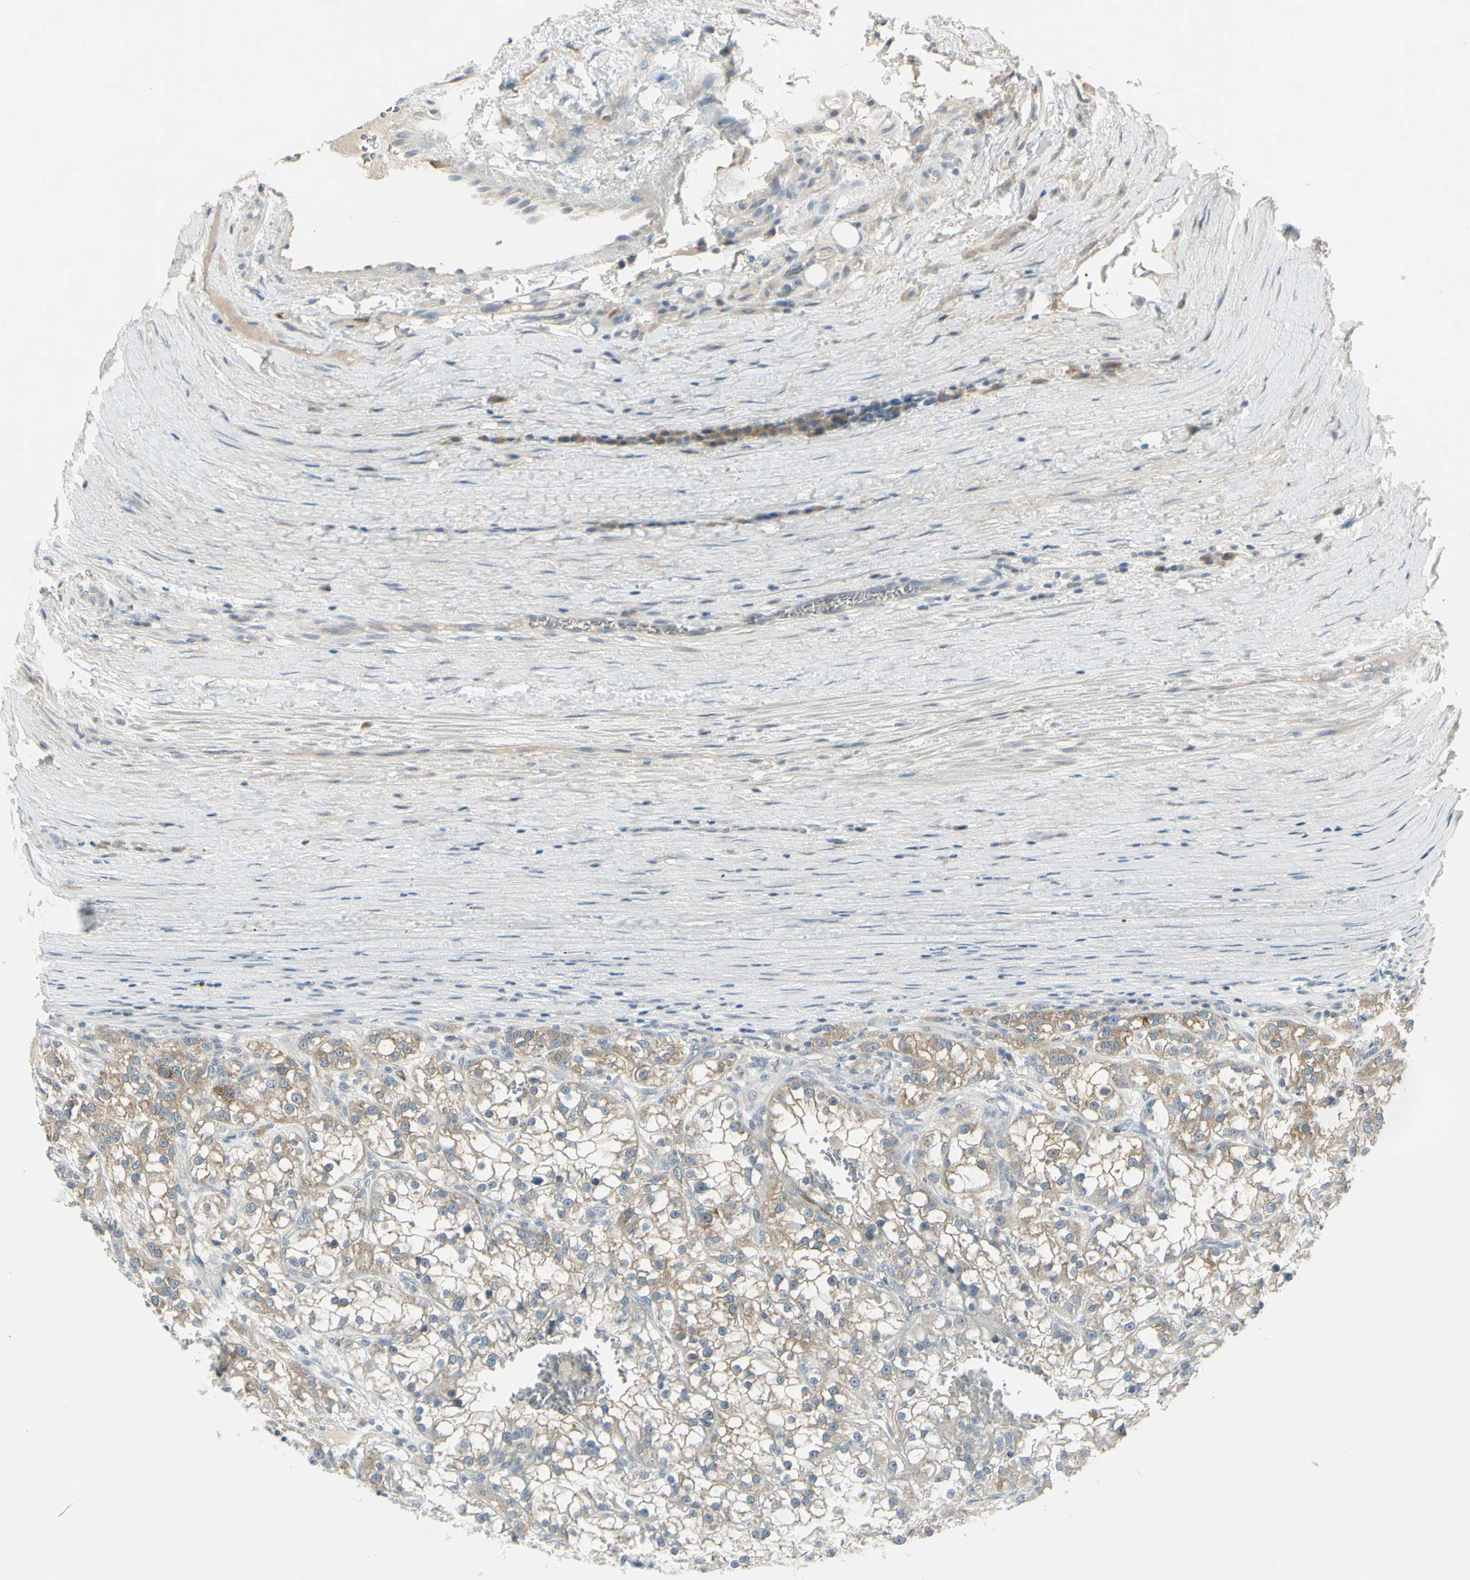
{"staining": {"intensity": "weak", "quantity": "25%-75%", "location": "cytoplasmic/membranous"}, "tissue": "renal cancer", "cell_type": "Tumor cells", "image_type": "cancer", "snomed": [{"axis": "morphology", "description": "Adenocarcinoma, NOS"}, {"axis": "topography", "description": "Kidney"}], "caption": "A low amount of weak cytoplasmic/membranous staining is identified in approximately 25%-75% of tumor cells in renal cancer (adenocarcinoma) tissue.", "gene": "CCNB2", "patient": {"sex": "female", "age": 52}}